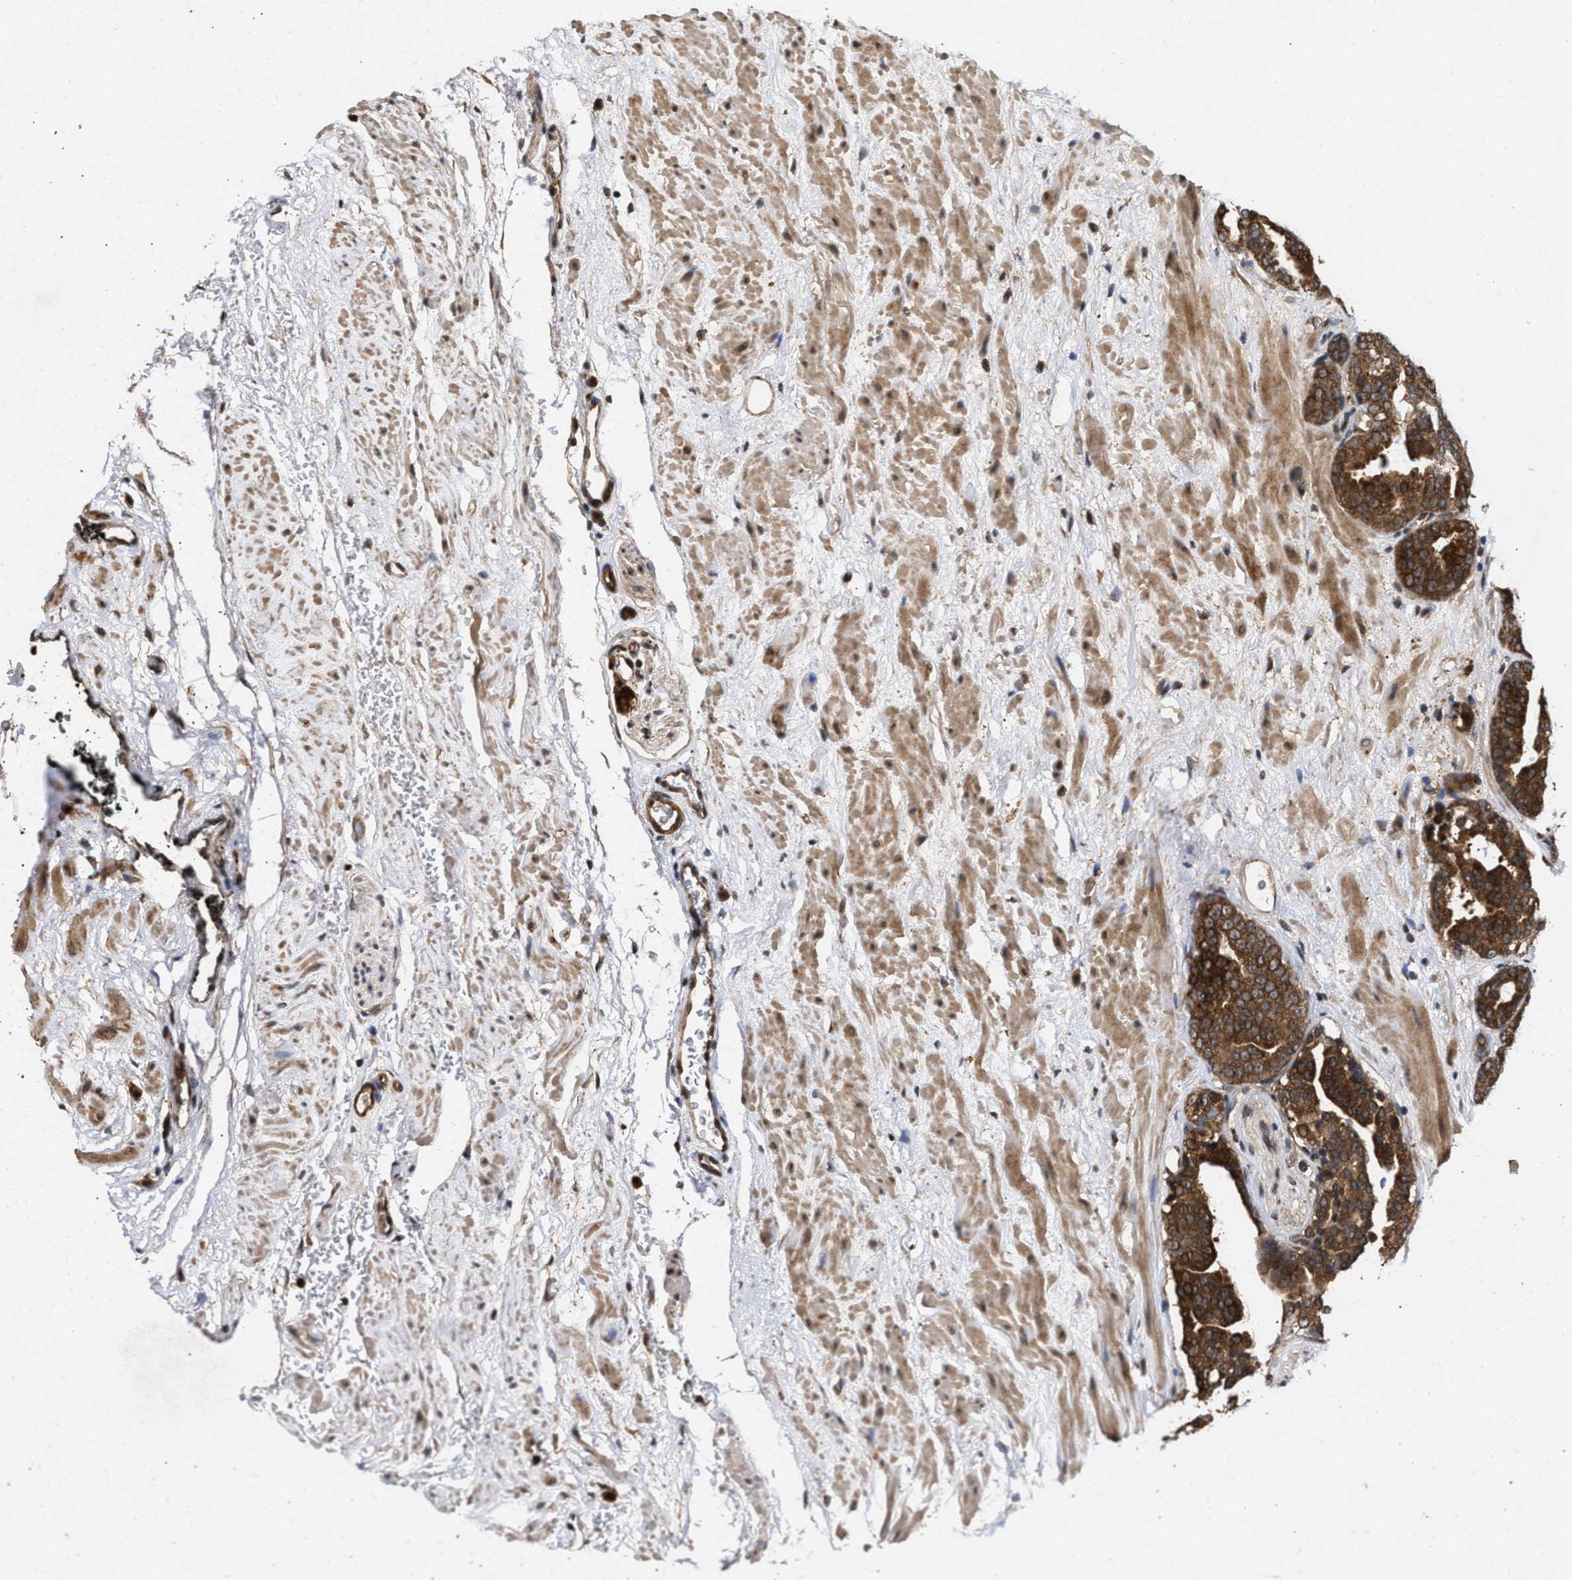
{"staining": {"intensity": "moderate", "quantity": ">75%", "location": "cytoplasmic/membranous"}, "tissue": "prostate cancer", "cell_type": "Tumor cells", "image_type": "cancer", "snomed": [{"axis": "morphology", "description": "Adenocarcinoma, Low grade"}, {"axis": "topography", "description": "Prostate"}], "caption": "About >75% of tumor cells in human prostate cancer demonstrate moderate cytoplasmic/membranous protein staining as visualized by brown immunohistochemical staining.", "gene": "CFLAR", "patient": {"sex": "male", "age": 63}}